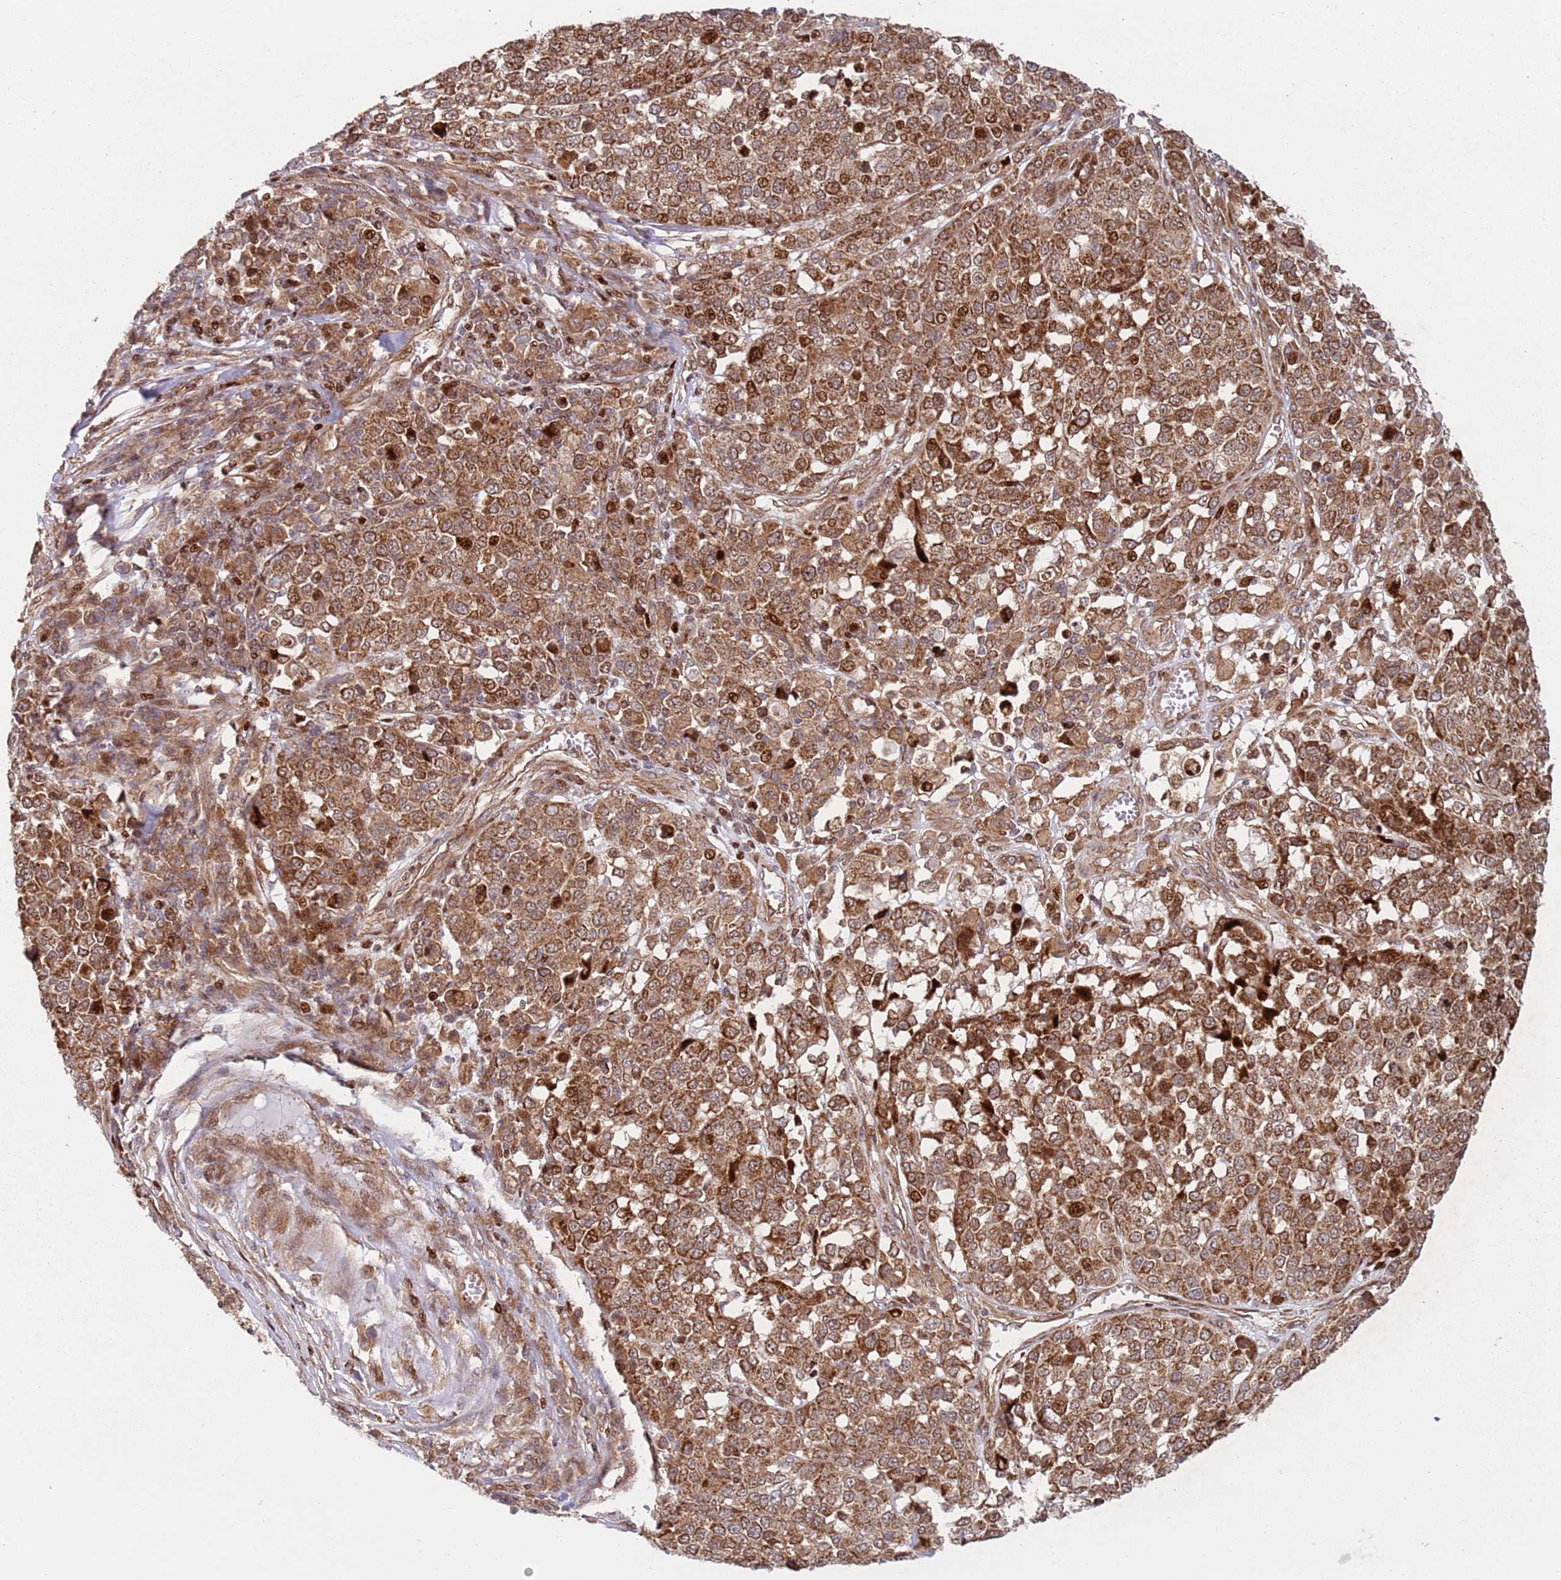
{"staining": {"intensity": "strong", "quantity": ">75%", "location": "cytoplasmic/membranous,nuclear"}, "tissue": "melanoma", "cell_type": "Tumor cells", "image_type": "cancer", "snomed": [{"axis": "morphology", "description": "Malignant melanoma, Metastatic site"}, {"axis": "topography", "description": "Lymph node"}], "caption": "This is an image of IHC staining of malignant melanoma (metastatic site), which shows strong staining in the cytoplasmic/membranous and nuclear of tumor cells.", "gene": "HNRNPLL", "patient": {"sex": "male", "age": 44}}